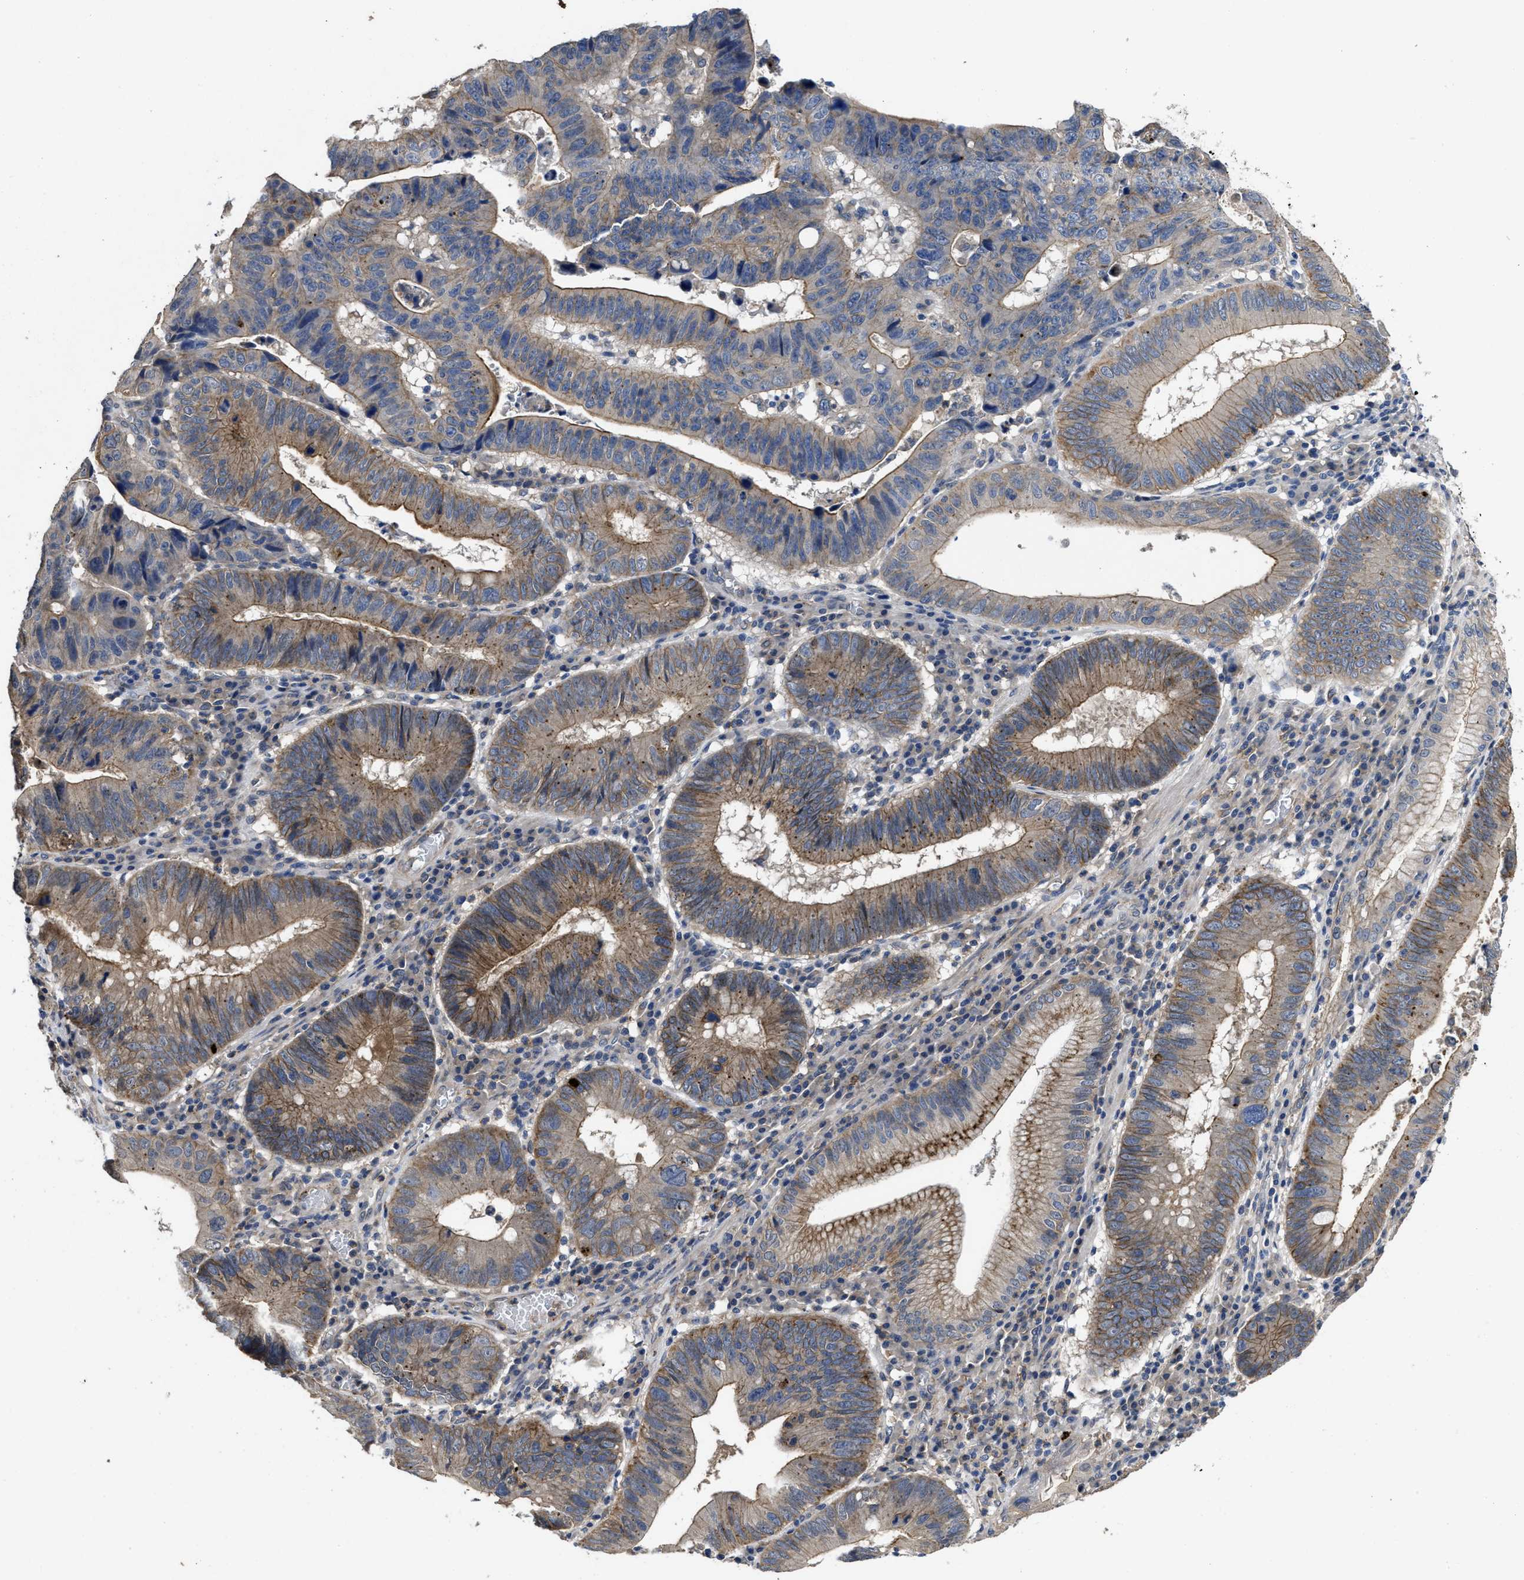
{"staining": {"intensity": "moderate", "quantity": "25%-75%", "location": "cytoplasmic/membranous"}, "tissue": "stomach cancer", "cell_type": "Tumor cells", "image_type": "cancer", "snomed": [{"axis": "morphology", "description": "Adenocarcinoma, NOS"}, {"axis": "topography", "description": "Stomach"}], "caption": "A high-resolution image shows IHC staining of stomach adenocarcinoma, which demonstrates moderate cytoplasmic/membranous staining in approximately 25%-75% of tumor cells.", "gene": "PKD2", "patient": {"sex": "male", "age": 59}}